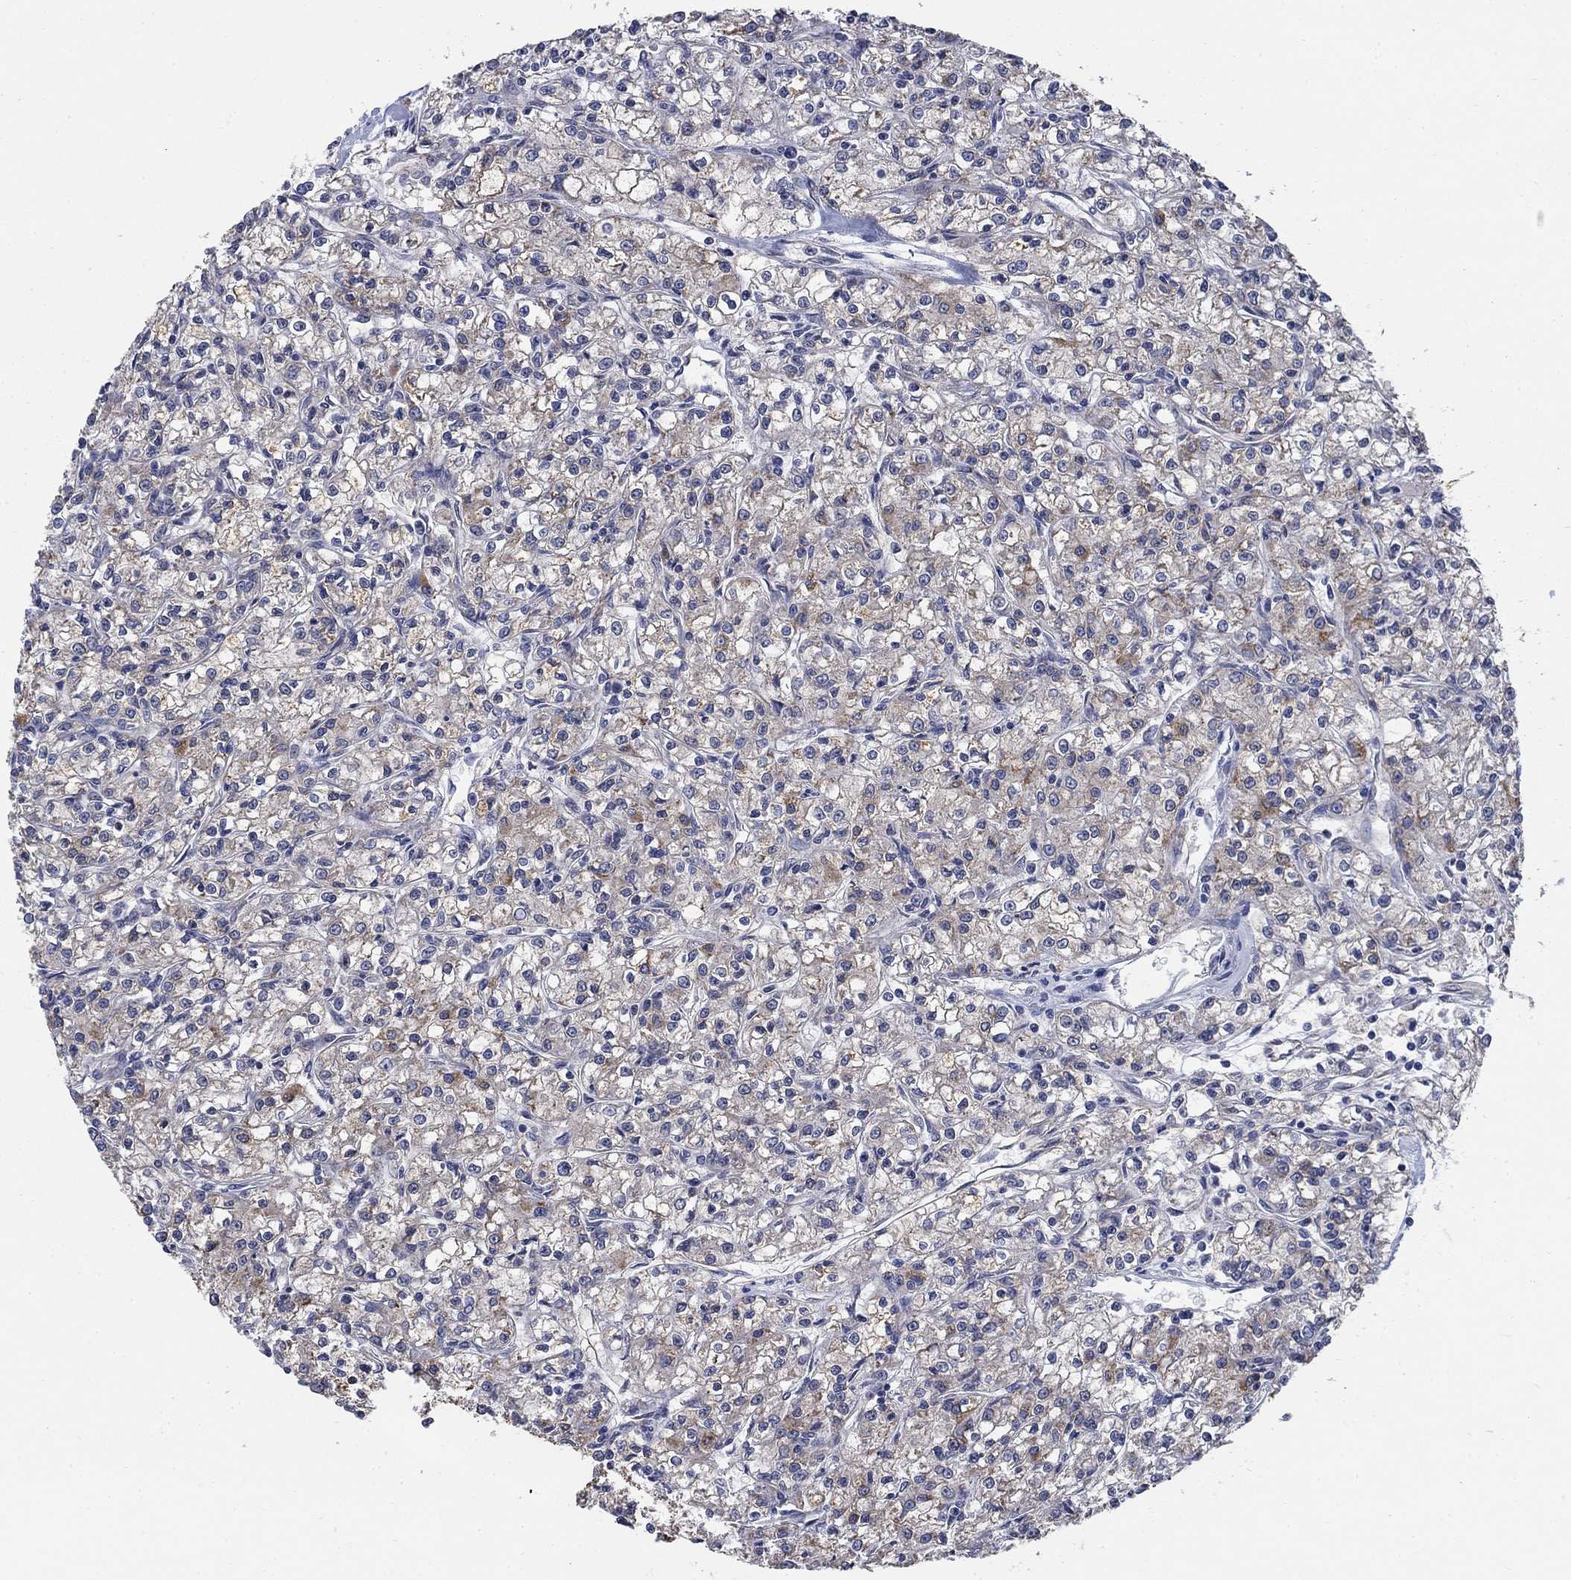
{"staining": {"intensity": "moderate", "quantity": "<25%", "location": "cytoplasmic/membranous"}, "tissue": "renal cancer", "cell_type": "Tumor cells", "image_type": "cancer", "snomed": [{"axis": "morphology", "description": "Adenocarcinoma, NOS"}, {"axis": "topography", "description": "Kidney"}], "caption": "Immunohistochemical staining of human renal cancer (adenocarcinoma) displays low levels of moderate cytoplasmic/membranous protein staining in about <25% of tumor cells. The protein is shown in brown color, while the nuclei are stained blue.", "gene": "NME7", "patient": {"sex": "female", "age": 59}}